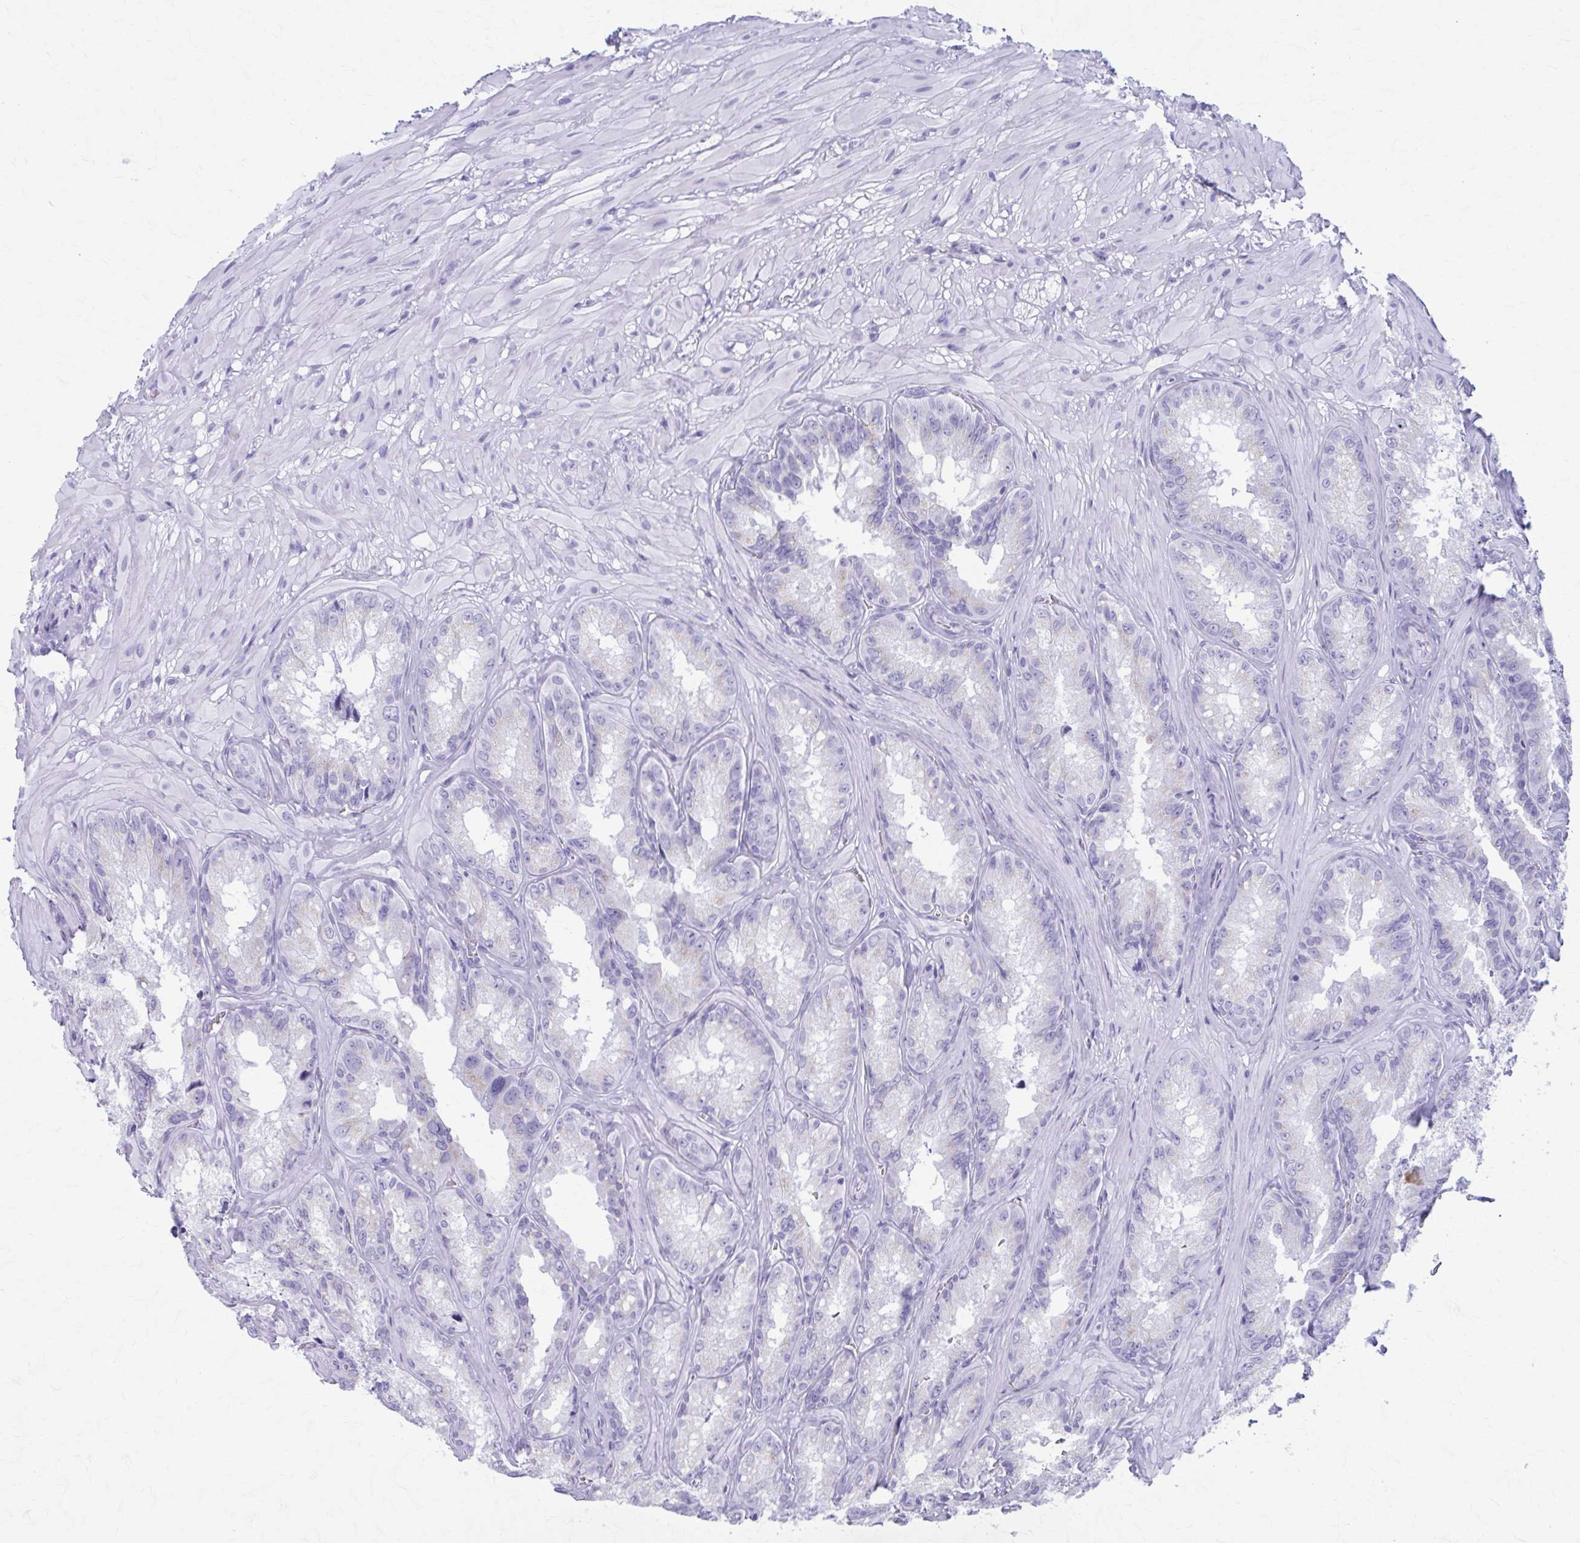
{"staining": {"intensity": "negative", "quantity": "none", "location": "none"}, "tissue": "seminal vesicle", "cell_type": "Glandular cells", "image_type": "normal", "snomed": [{"axis": "morphology", "description": "Normal tissue, NOS"}, {"axis": "topography", "description": "Seminal veicle"}], "caption": "Immunohistochemistry of normal human seminal vesicle displays no expression in glandular cells.", "gene": "KCNE2", "patient": {"sex": "male", "age": 47}}